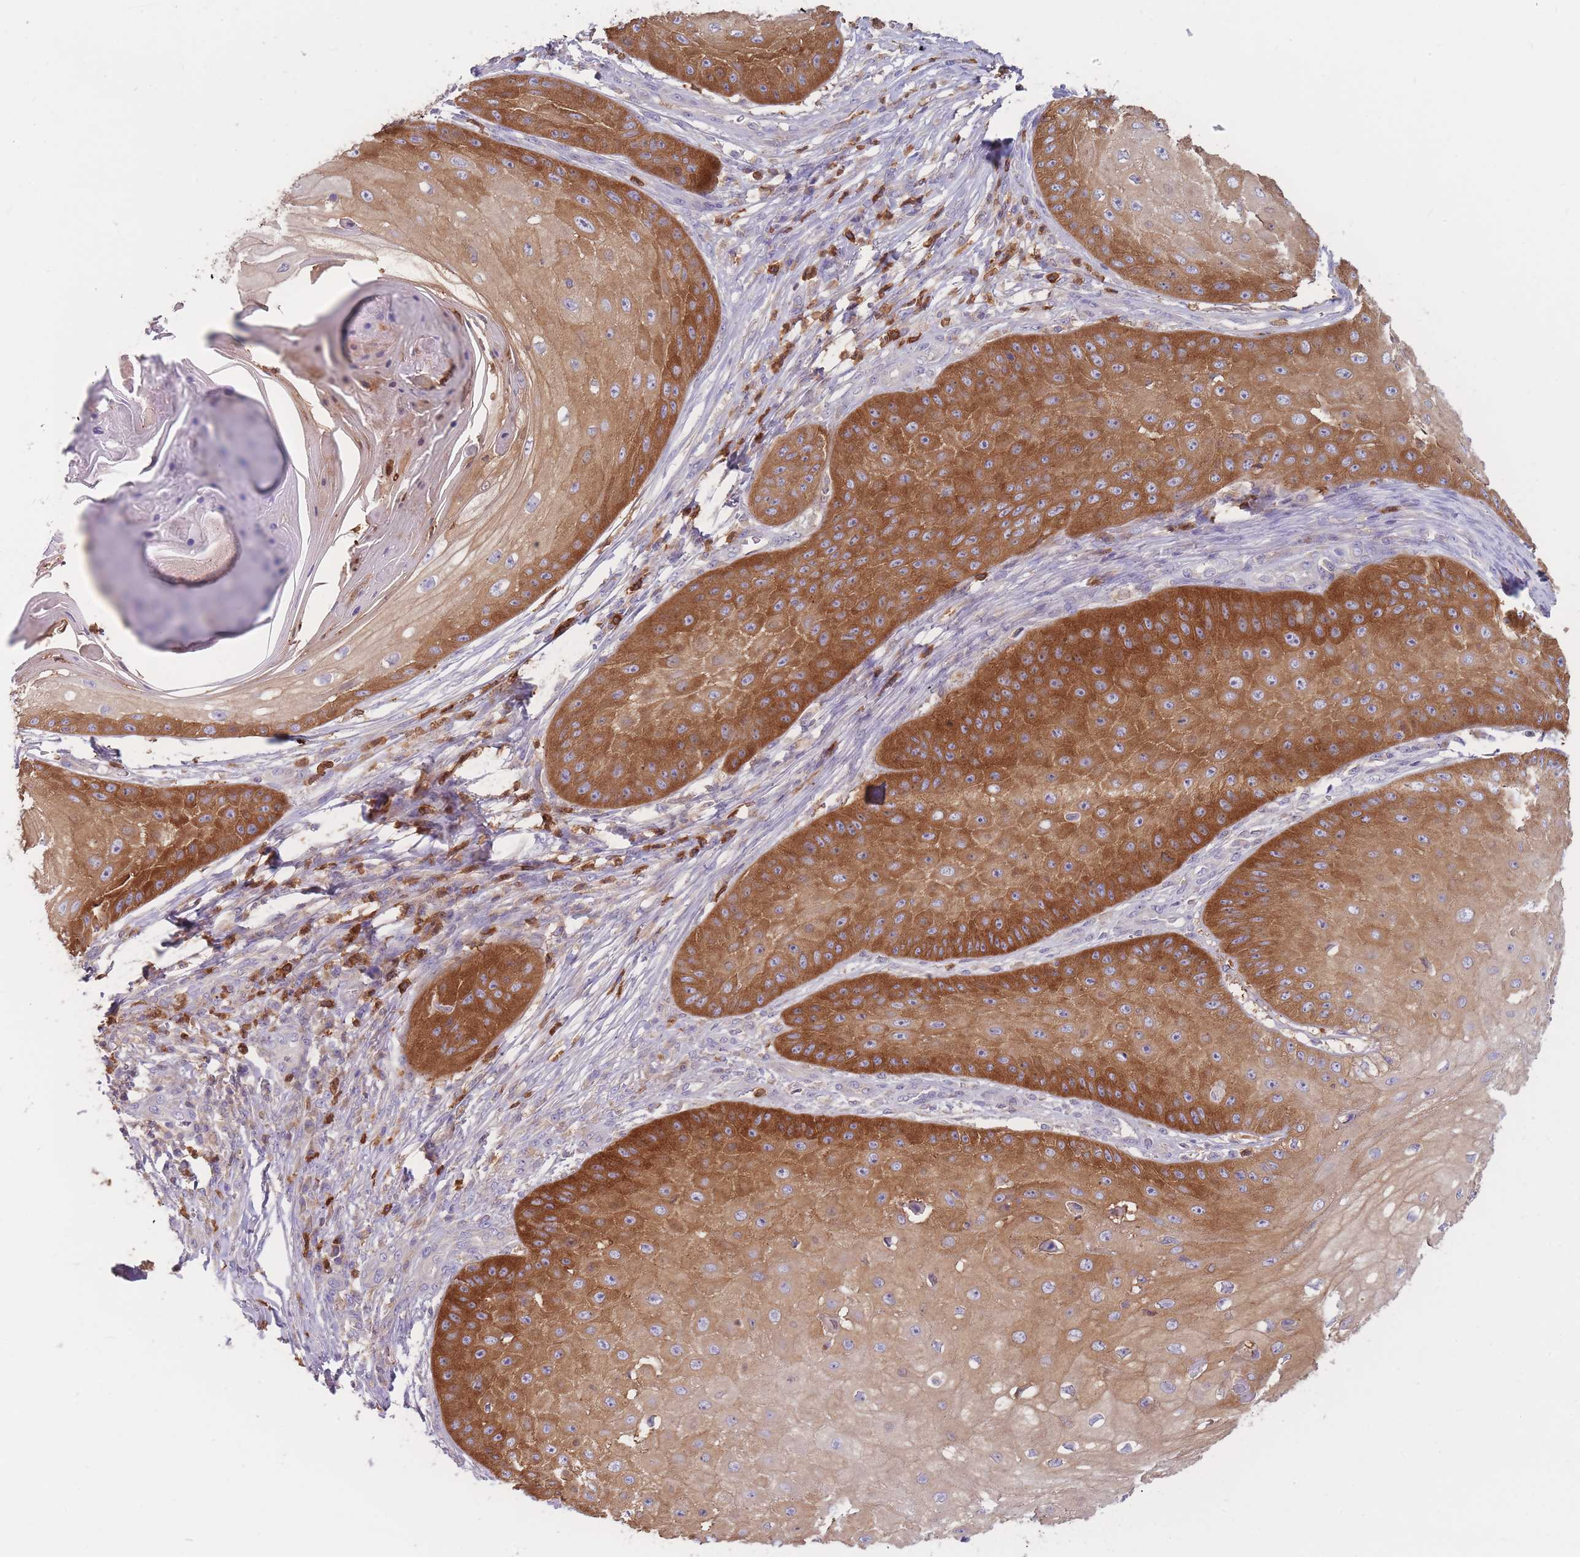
{"staining": {"intensity": "strong", "quantity": "25%-75%", "location": "cytoplasmic/membranous"}, "tissue": "skin cancer", "cell_type": "Tumor cells", "image_type": "cancer", "snomed": [{"axis": "morphology", "description": "Squamous cell carcinoma, NOS"}, {"axis": "topography", "description": "Skin"}], "caption": "Immunohistochemical staining of human skin cancer reveals high levels of strong cytoplasmic/membranous staining in approximately 25%-75% of tumor cells.", "gene": "ST3GAL4", "patient": {"sex": "male", "age": 70}}